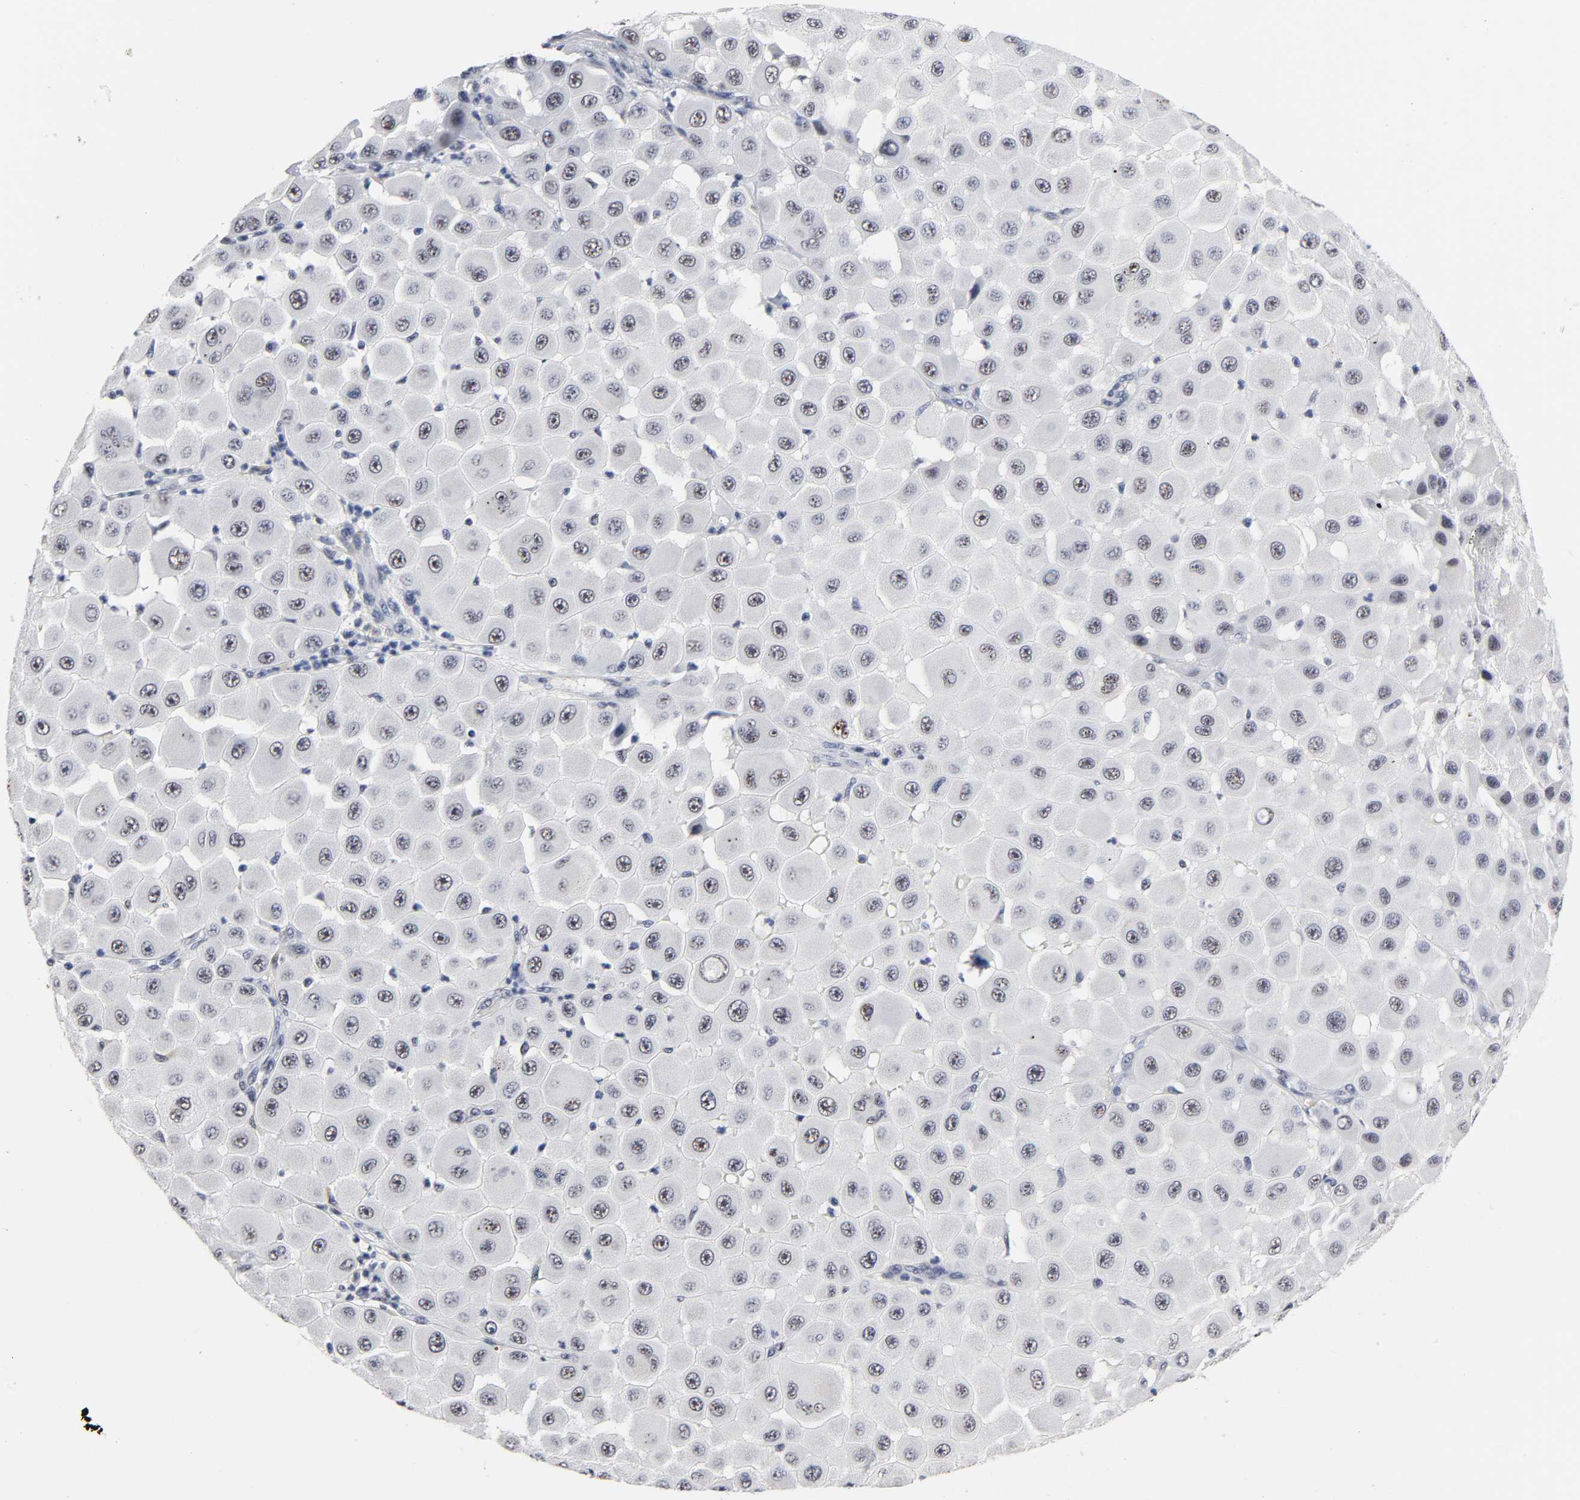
{"staining": {"intensity": "negative", "quantity": "none", "location": "none"}, "tissue": "melanoma", "cell_type": "Tumor cells", "image_type": "cancer", "snomed": [{"axis": "morphology", "description": "Malignant melanoma, NOS"}, {"axis": "topography", "description": "Skin"}], "caption": "The image shows no significant positivity in tumor cells of melanoma.", "gene": "GRHL2", "patient": {"sex": "female", "age": 81}}